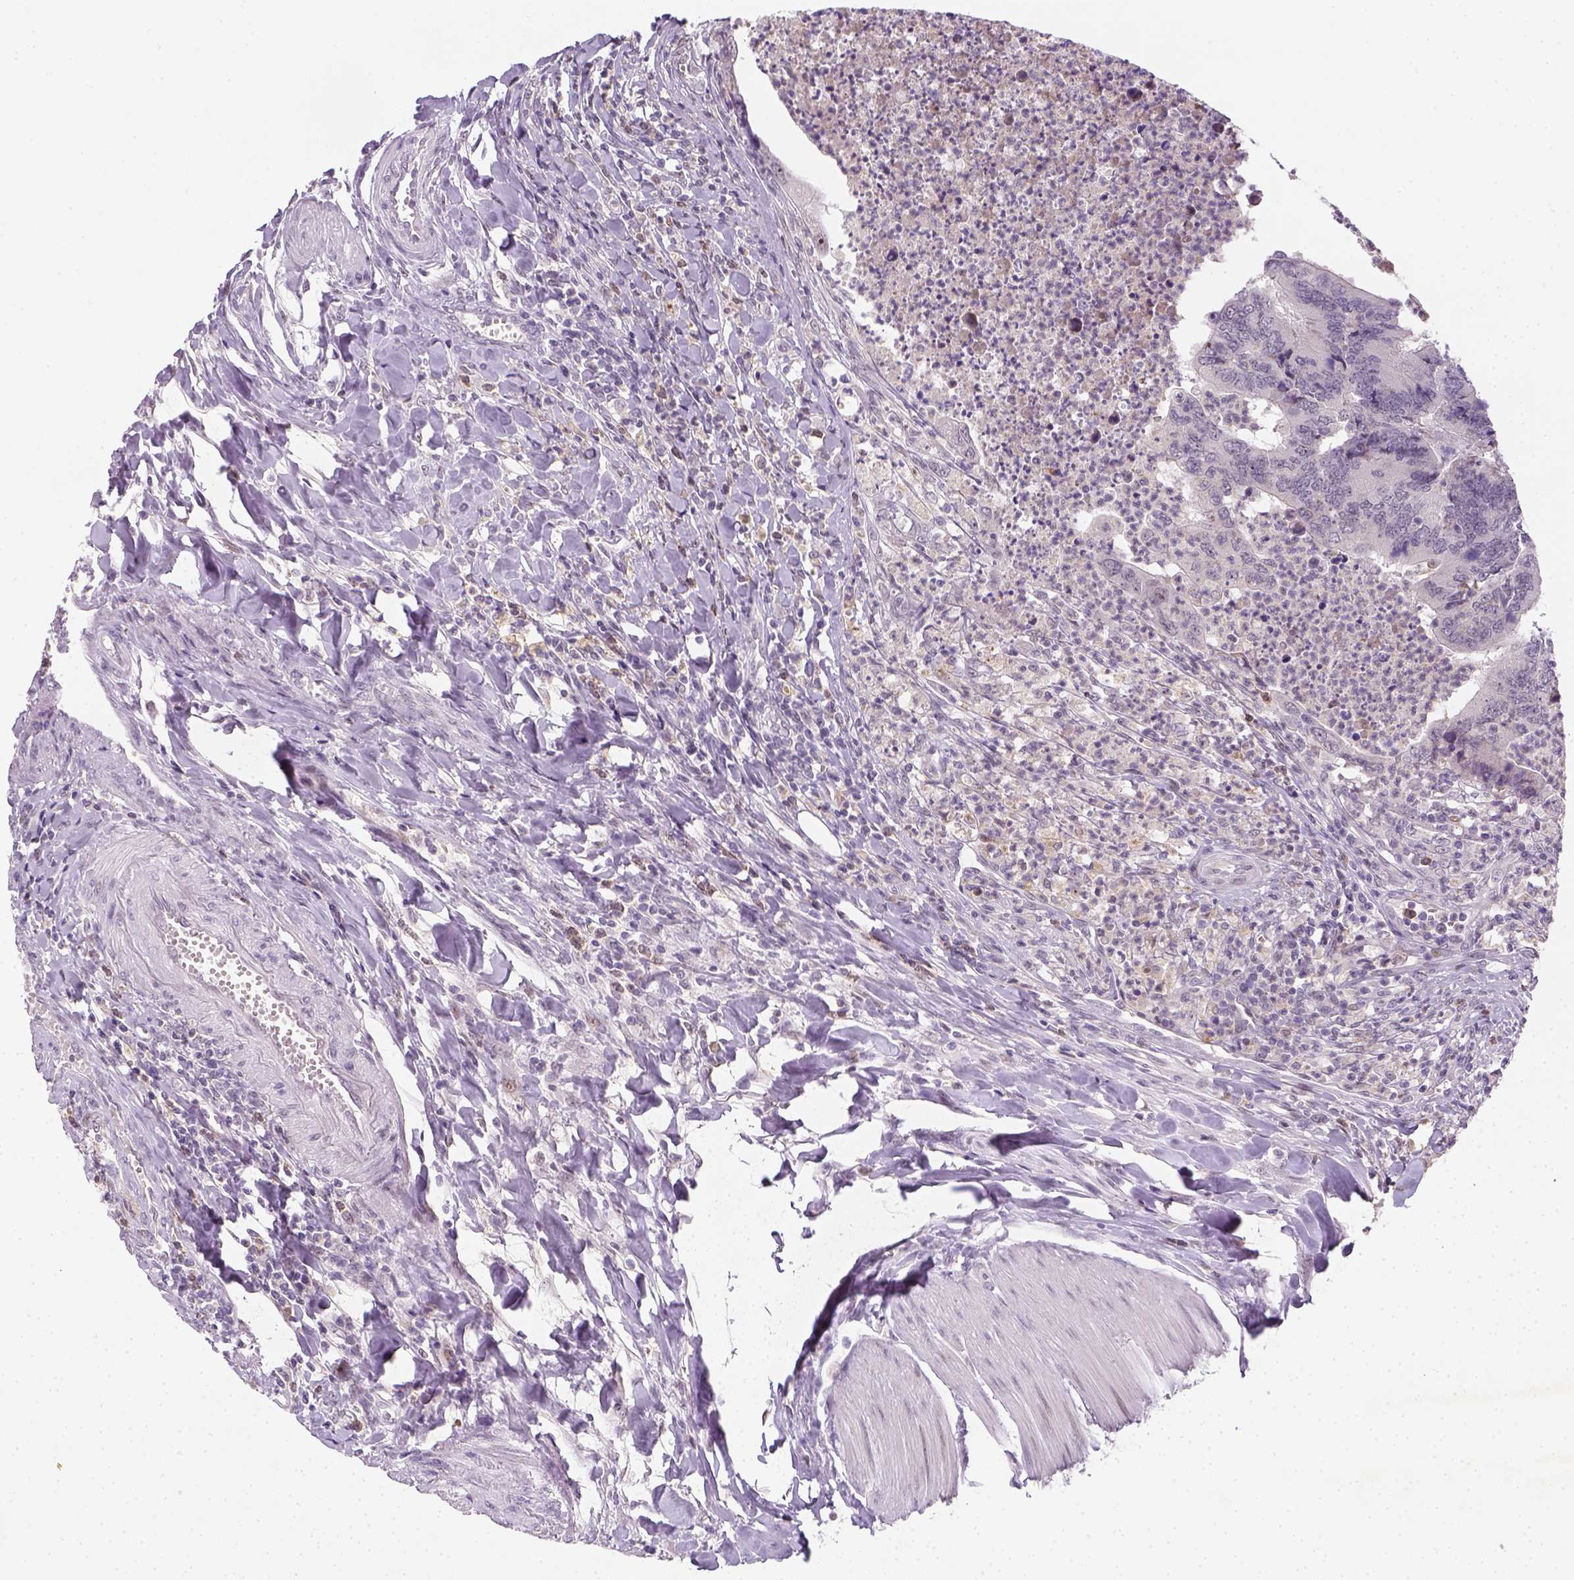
{"staining": {"intensity": "negative", "quantity": "none", "location": "none"}, "tissue": "colorectal cancer", "cell_type": "Tumor cells", "image_type": "cancer", "snomed": [{"axis": "morphology", "description": "Adenocarcinoma, NOS"}, {"axis": "topography", "description": "Colon"}], "caption": "High power microscopy photomicrograph of an immunohistochemistry histopathology image of colorectal adenocarcinoma, revealing no significant staining in tumor cells.", "gene": "MAGEB3", "patient": {"sex": "female", "age": 67}}